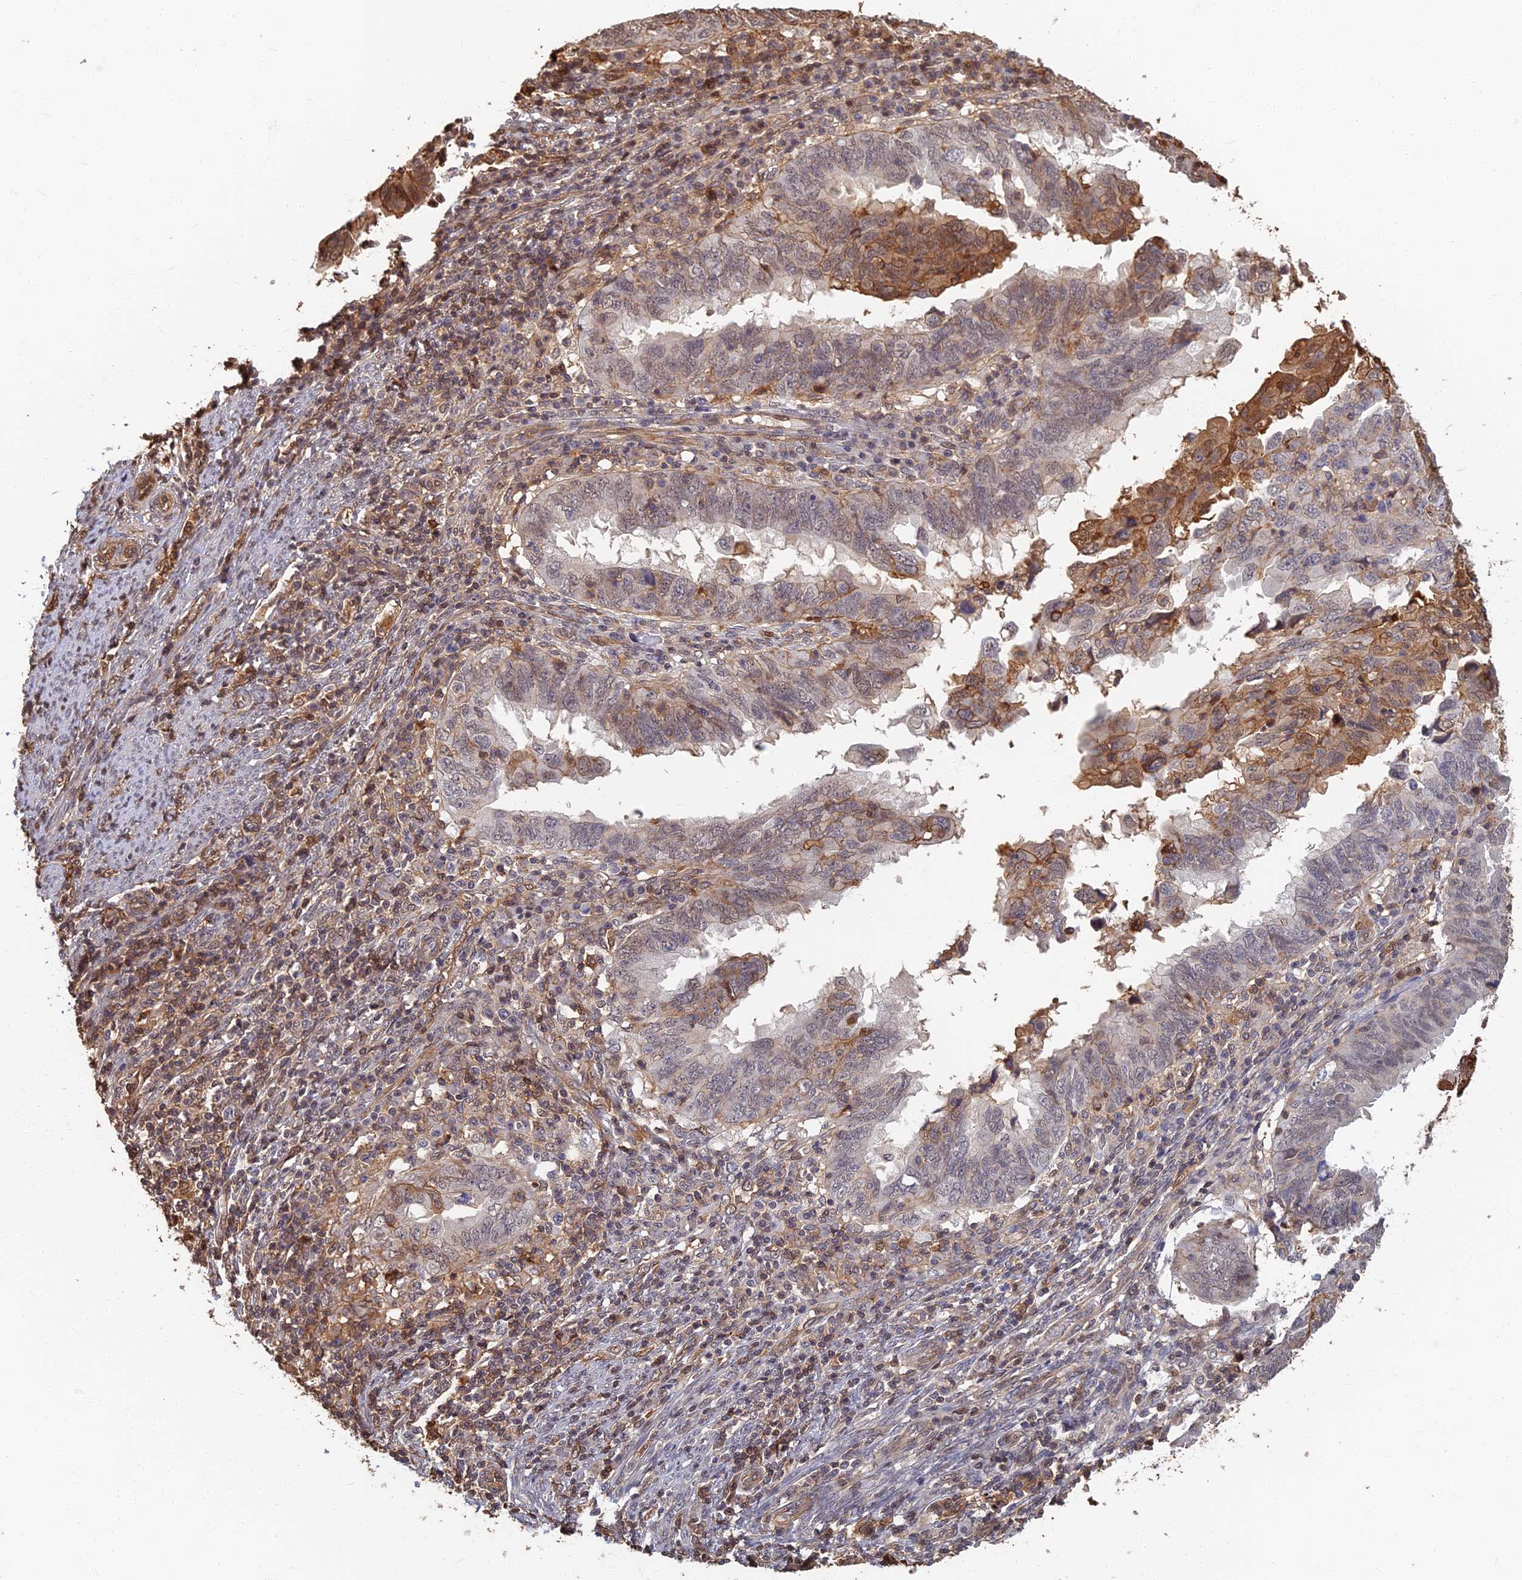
{"staining": {"intensity": "strong", "quantity": "<25%", "location": "cytoplasmic/membranous"}, "tissue": "endometrial cancer", "cell_type": "Tumor cells", "image_type": "cancer", "snomed": [{"axis": "morphology", "description": "Adenocarcinoma, NOS"}, {"axis": "topography", "description": "Uterus"}], "caption": "A high-resolution image shows IHC staining of endometrial cancer (adenocarcinoma), which exhibits strong cytoplasmic/membranous staining in approximately <25% of tumor cells.", "gene": "LRRN3", "patient": {"sex": "female", "age": 77}}